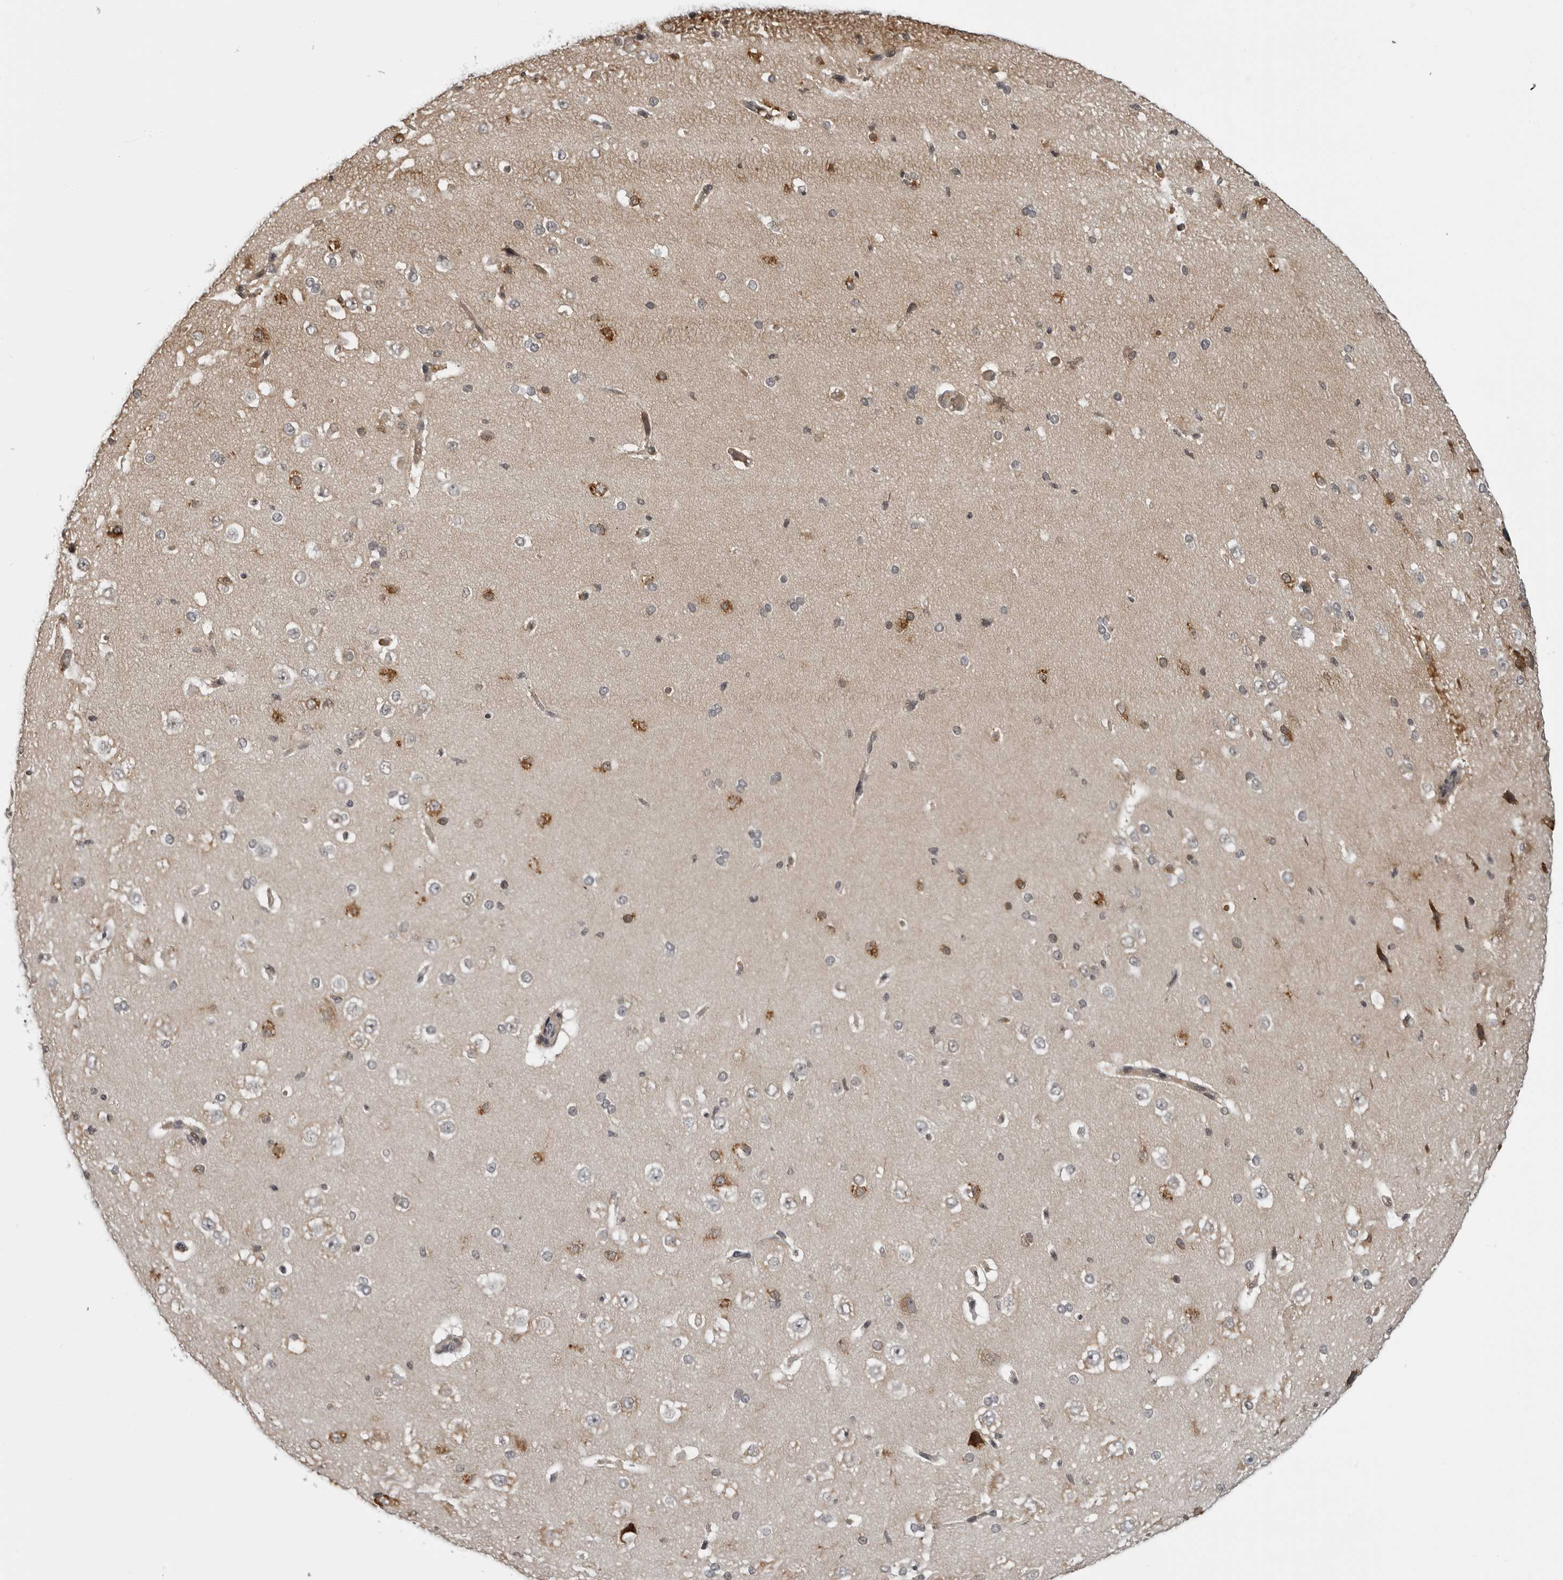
{"staining": {"intensity": "negative", "quantity": "none", "location": "none"}, "tissue": "cerebral cortex", "cell_type": "Endothelial cells", "image_type": "normal", "snomed": [{"axis": "morphology", "description": "Normal tissue, NOS"}, {"axis": "morphology", "description": "Developmental malformation"}, {"axis": "topography", "description": "Cerebral cortex"}], "caption": "Immunohistochemistry (IHC) image of unremarkable cerebral cortex stained for a protein (brown), which exhibits no expression in endothelial cells.", "gene": "THOP1", "patient": {"sex": "female", "age": 30}}